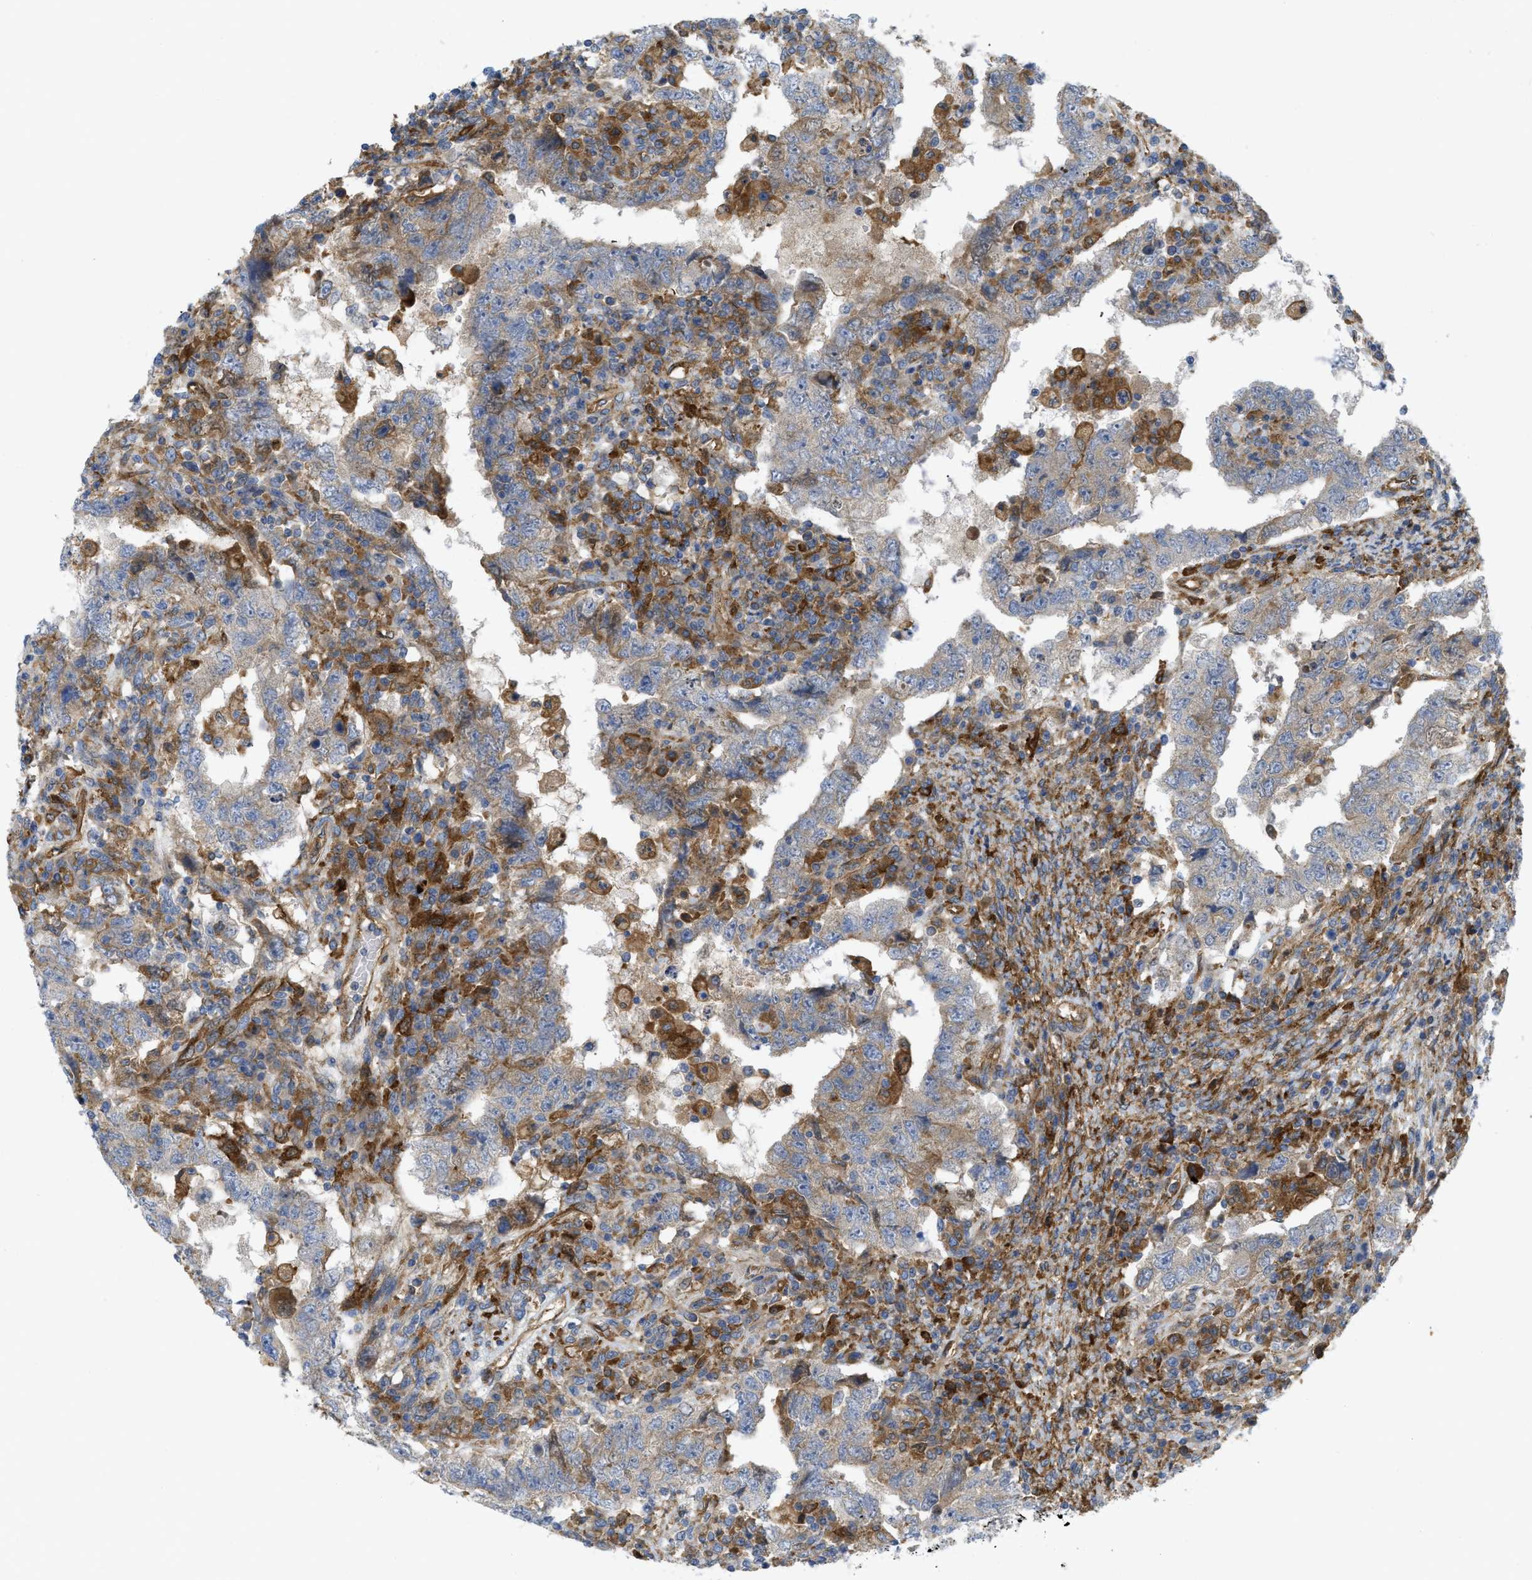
{"staining": {"intensity": "weak", "quantity": ">75%", "location": "cytoplasmic/membranous"}, "tissue": "testis cancer", "cell_type": "Tumor cells", "image_type": "cancer", "snomed": [{"axis": "morphology", "description": "Carcinoma, Embryonal, NOS"}, {"axis": "topography", "description": "Testis"}], "caption": "Immunohistochemistry of testis cancer (embryonal carcinoma) displays low levels of weak cytoplasmic/membranous expression in approximately >75% of tumor cells. Using DAB (brown) and hematoxylin (blue) stains, captured at high magnification using brightfield microscopy.", "gene": "PICALM", "patient": {"sex": "male", "age": 26}}